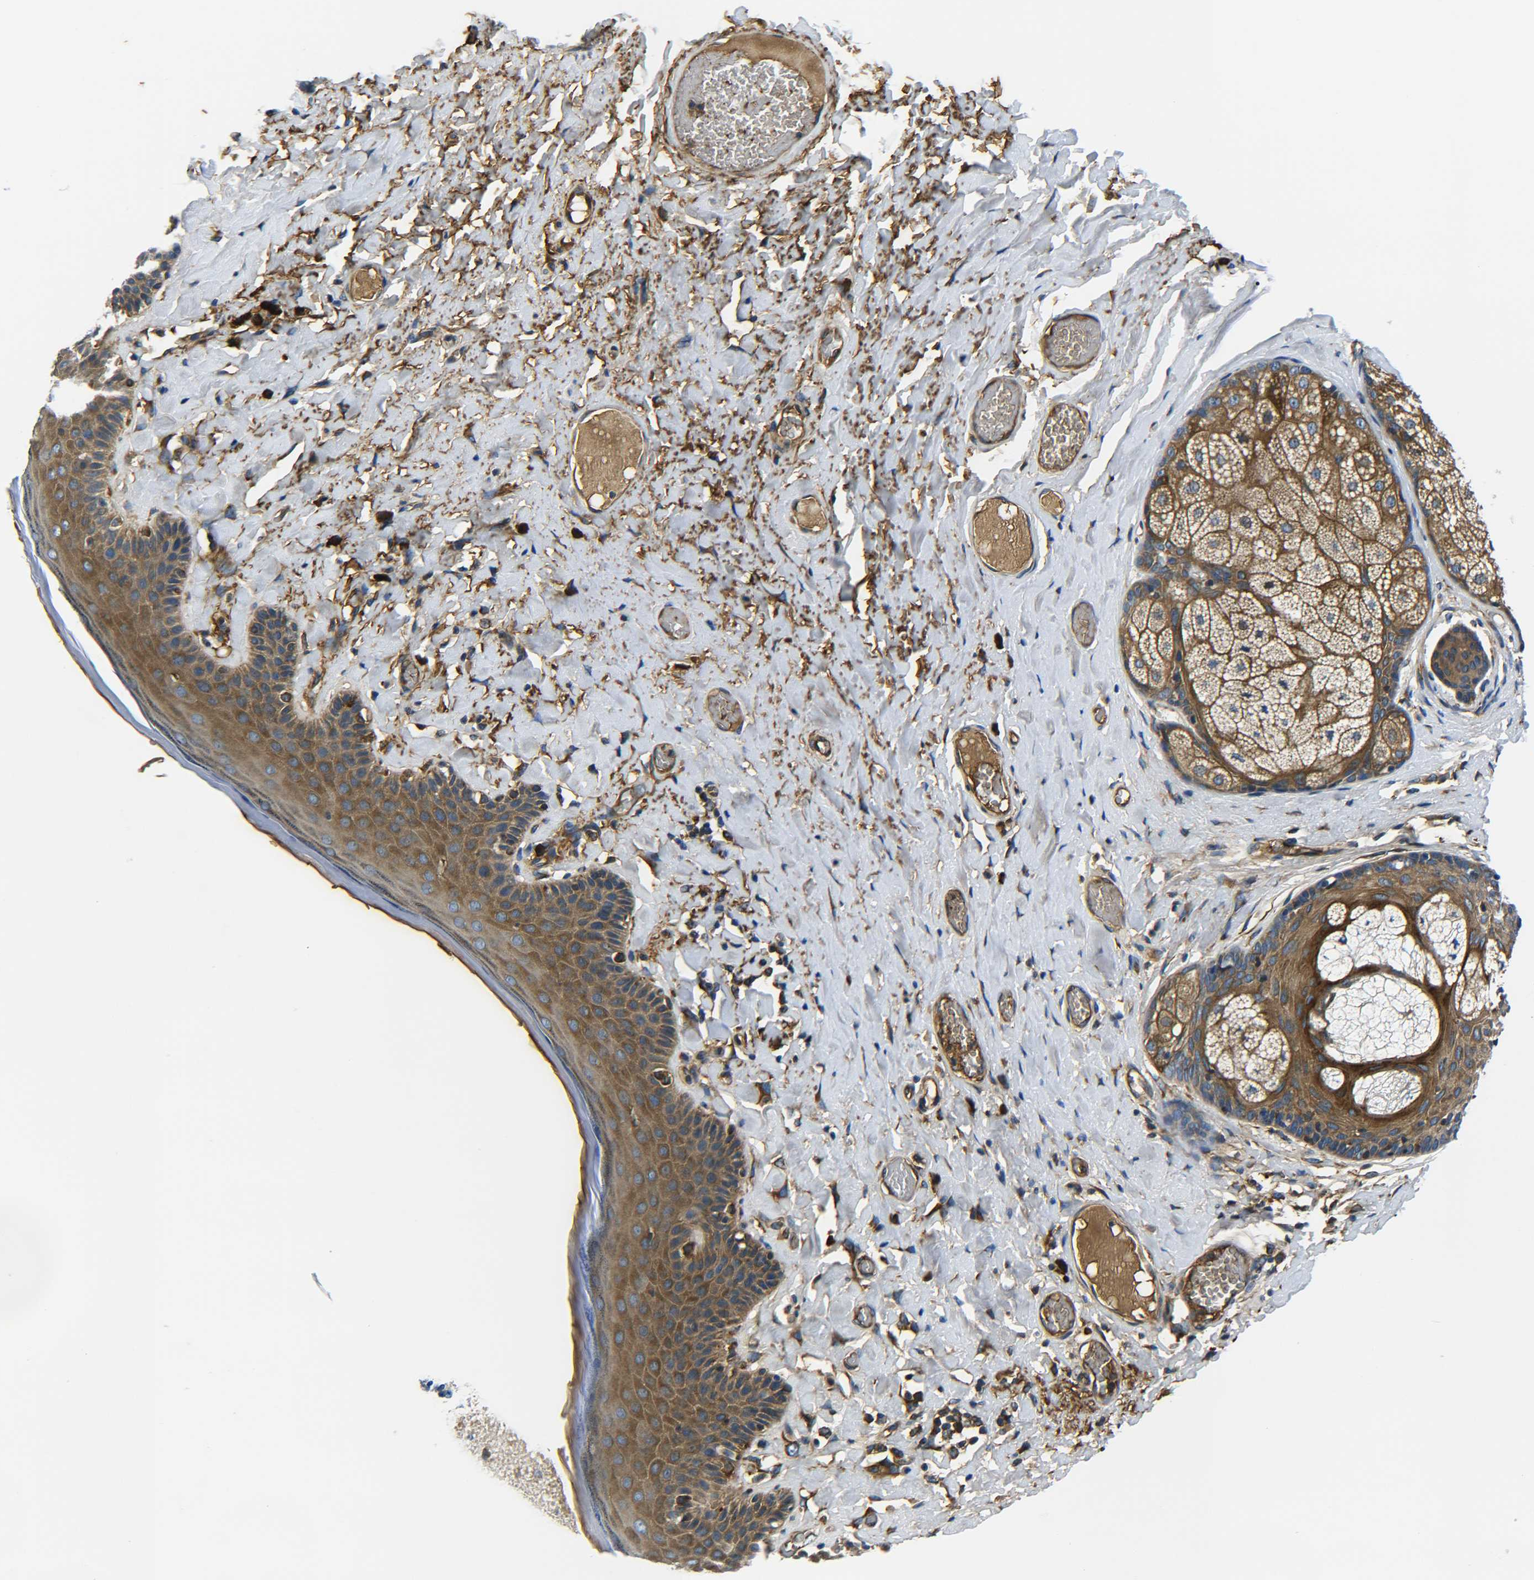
{"staining": {"intensity": "moderate", "quantity": ">75%", "location": "cytoplasmic/membranous"}, "tissue": "skin", "cell_type": "Epidermal cells", "image_type": "normal", "snomed": [{"axis": "morphology", "description": "Normal tissue, NOS"}, {"axis": "topography", "description": "Anal"}], "caption": "Brown immunohistochemical staining in unremarkable human skin demonstrates moderate cytoplasmic/membranous expression in about >75% of epidermal cells. Immunohistochemistry (ihc) stains the protein of interest in brown and the nuclei are stained blue.", "gene": "PREB", "patient": {"sex": "male", "age": 69}}